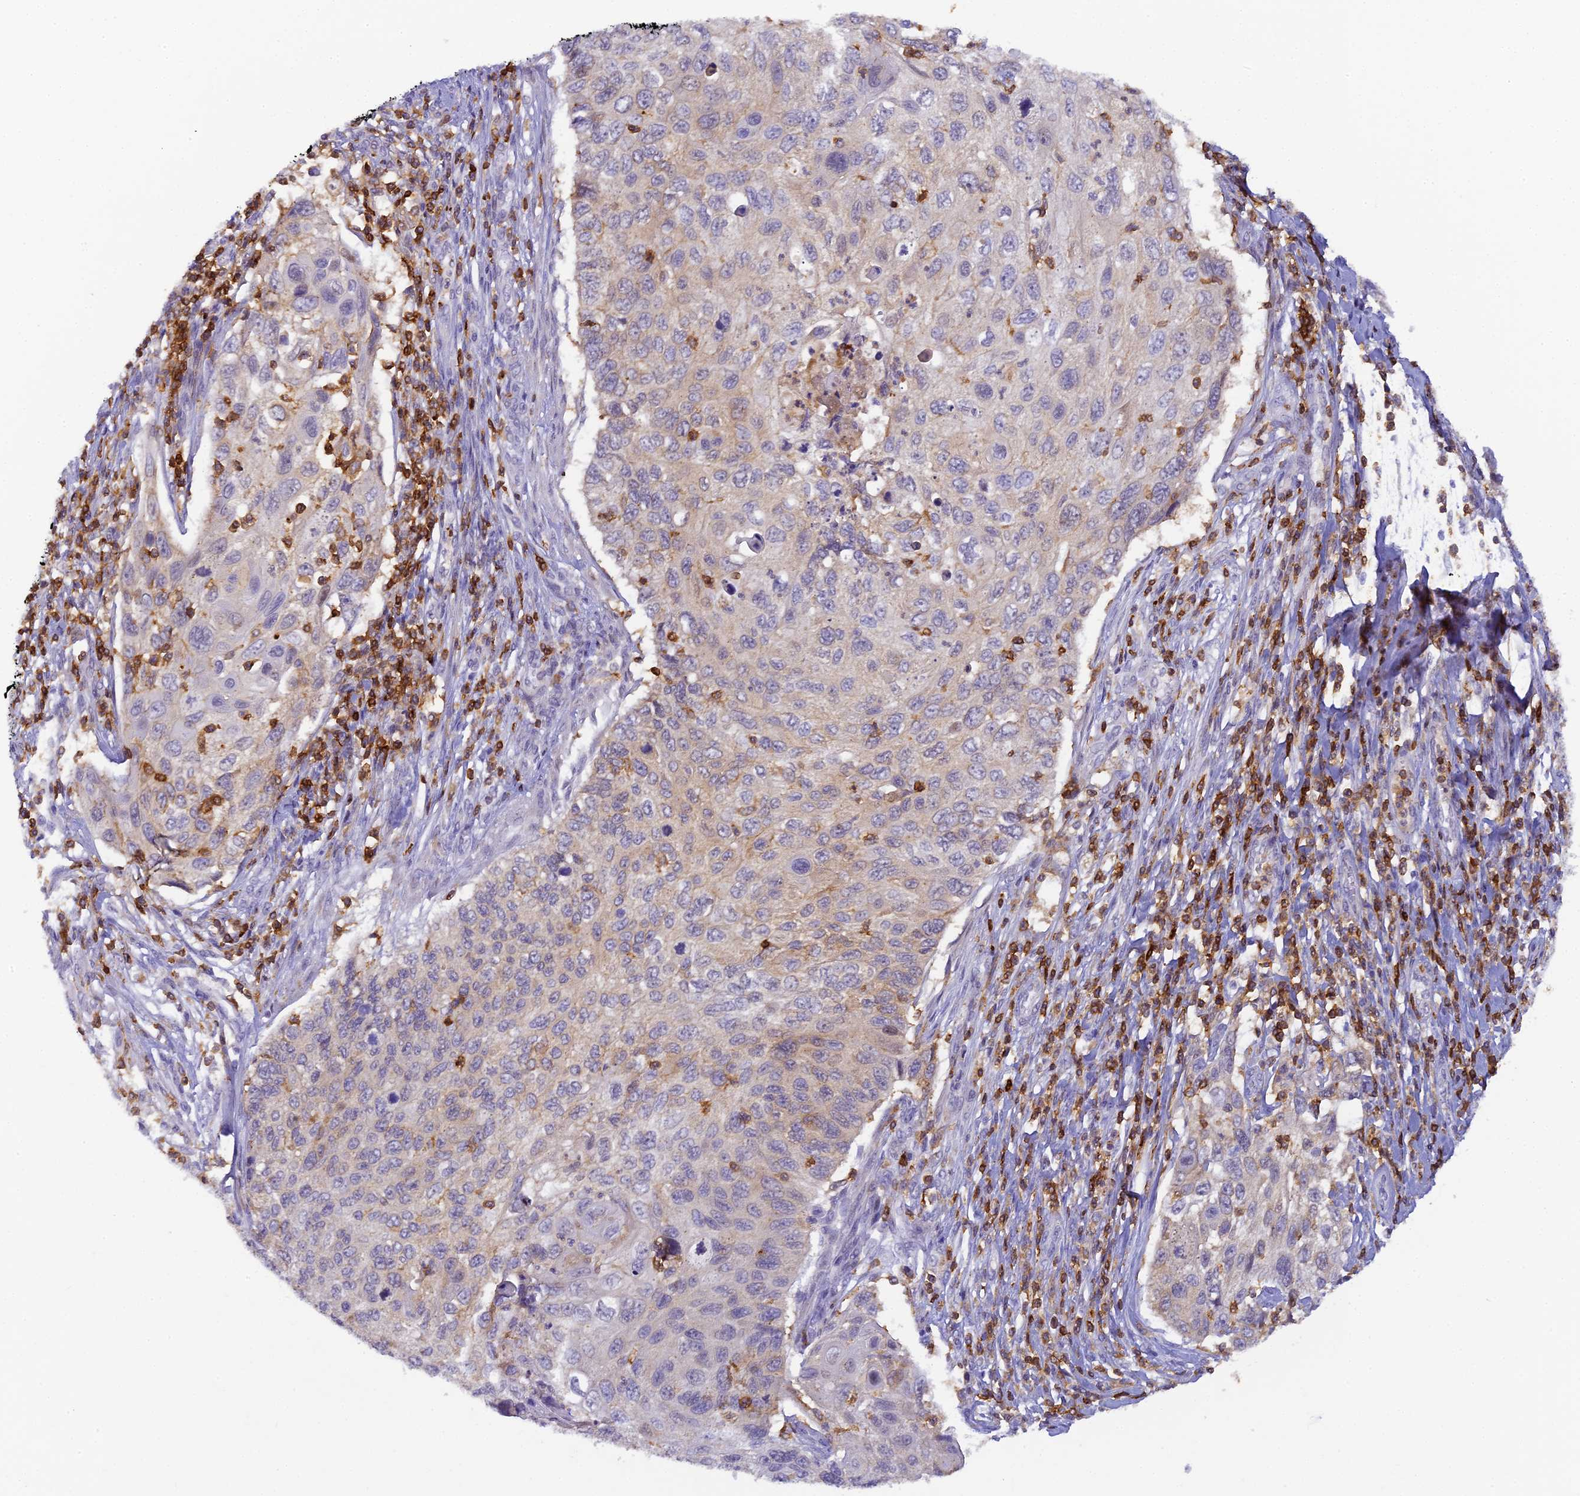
{"staining": {"intensity": "negative", "quantity": "none", "location": "none"}, "tissue": "cervical cancer", "cell_type": "Tumor cells", "image_type": "cancer", "snomed": [{"axis": "morphology", "description": "Squamous cell carcinoma, NOS"}, {"axis": "topography", "description": "Cervix"}], "caption": "This is an IHC micrograph of cervical cancer. There is no expression in tumor cells.", "gene": "FYB1", "patient": {"sex": "female", "age": 70}}